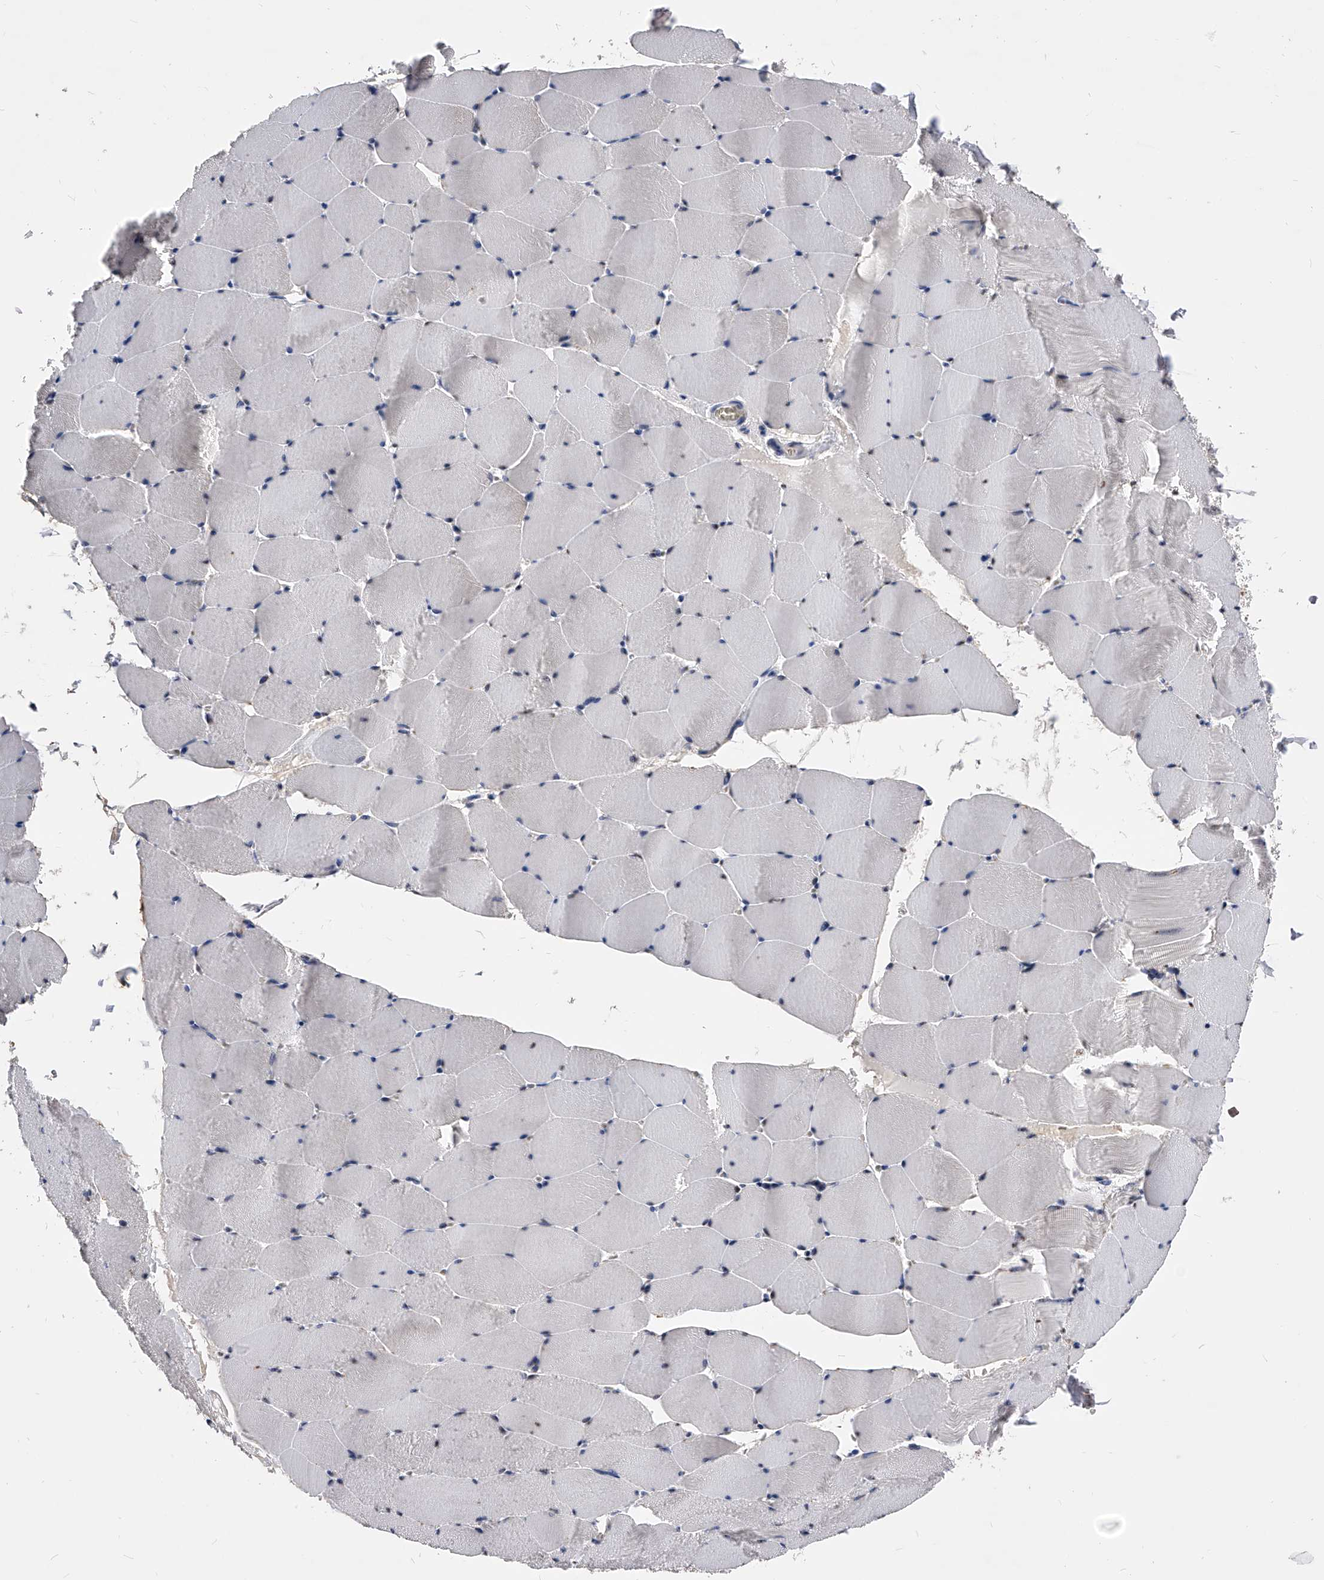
{"staining": {"intensity": "weak", "quantity": "<25%", "location": "cytoplasmic/membranous,nuclear"}, "tissue": "skeletal muscle", "cell_type": "Myocytes", "image_type": "normal", "snomed": [{"axis": "morphology", "description": "Normal tissue, NOS"}, {"axis": "topography", "description": "Skeletal muscle"}], "caption": "High power microscopy histopathology image of an immunohistochemistry micrograph of normal skeletal muscle, revealing no significant positivity in myocytes.", "gene": "ZNF529", "patient": {"sex": "male", "age": 62}}